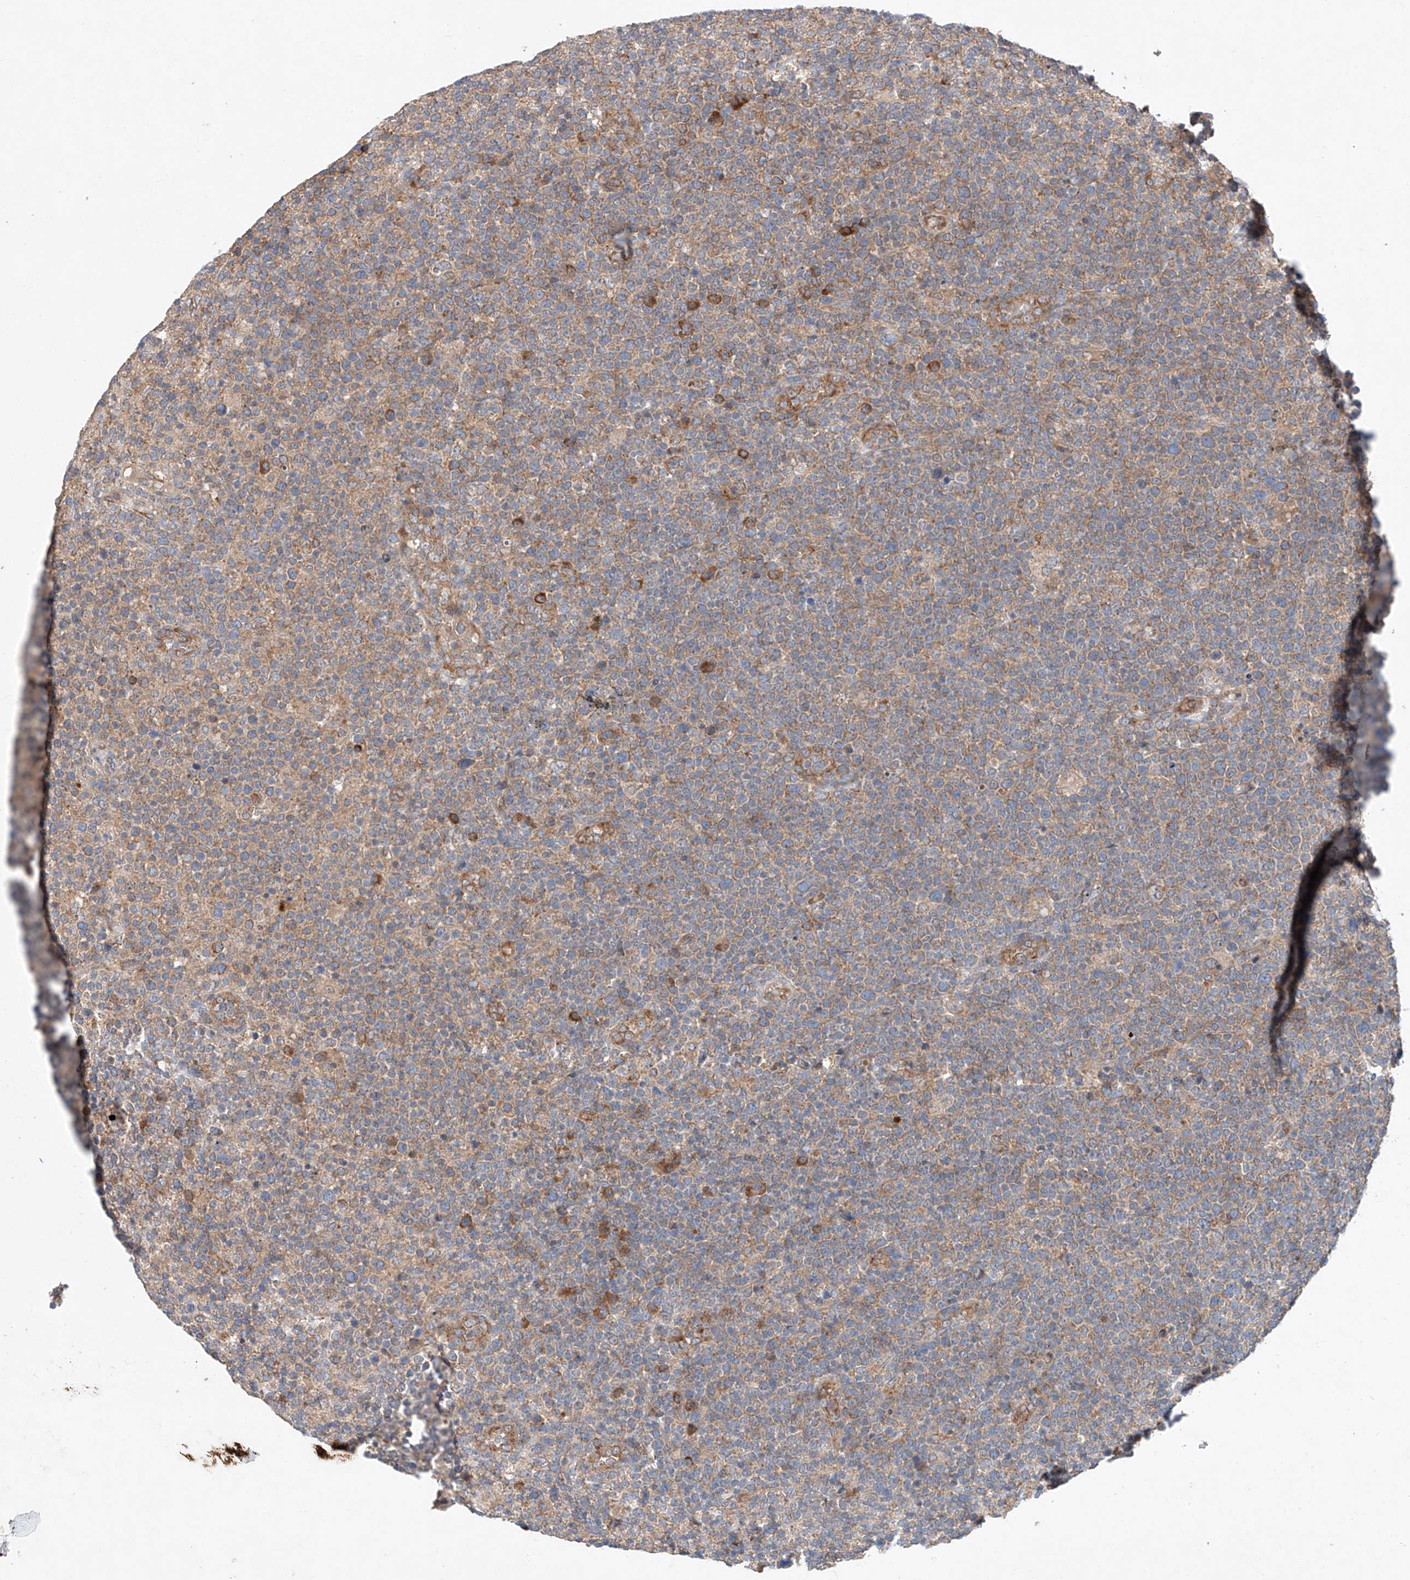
{"staining": {"intensity": "weak", "quantity": "25%-75%", "location": "cytoplasmic/membranous"}, "tissue": "lymphoma", "cell_type": "Tumor cells", "image_type": "cancer", "snomed": [{"axis": "morphology", "description": "Malignant lymphoma, non-Hodgkin's type, High grade"}, {"axis": "topography", "description": "Lymph node"}], "caption": "High-grade malignant lymphoma, non-Hodgkin's type stained with DAB (3,3'-diaminobenzidine) immunohistochemistry exhibits low levels of weak cytoplasmic/membranous positivity in approximately 25%-75% of tumor cells.", "gene": "FASTK", "patient": {"sex": "male", "age": 61}}